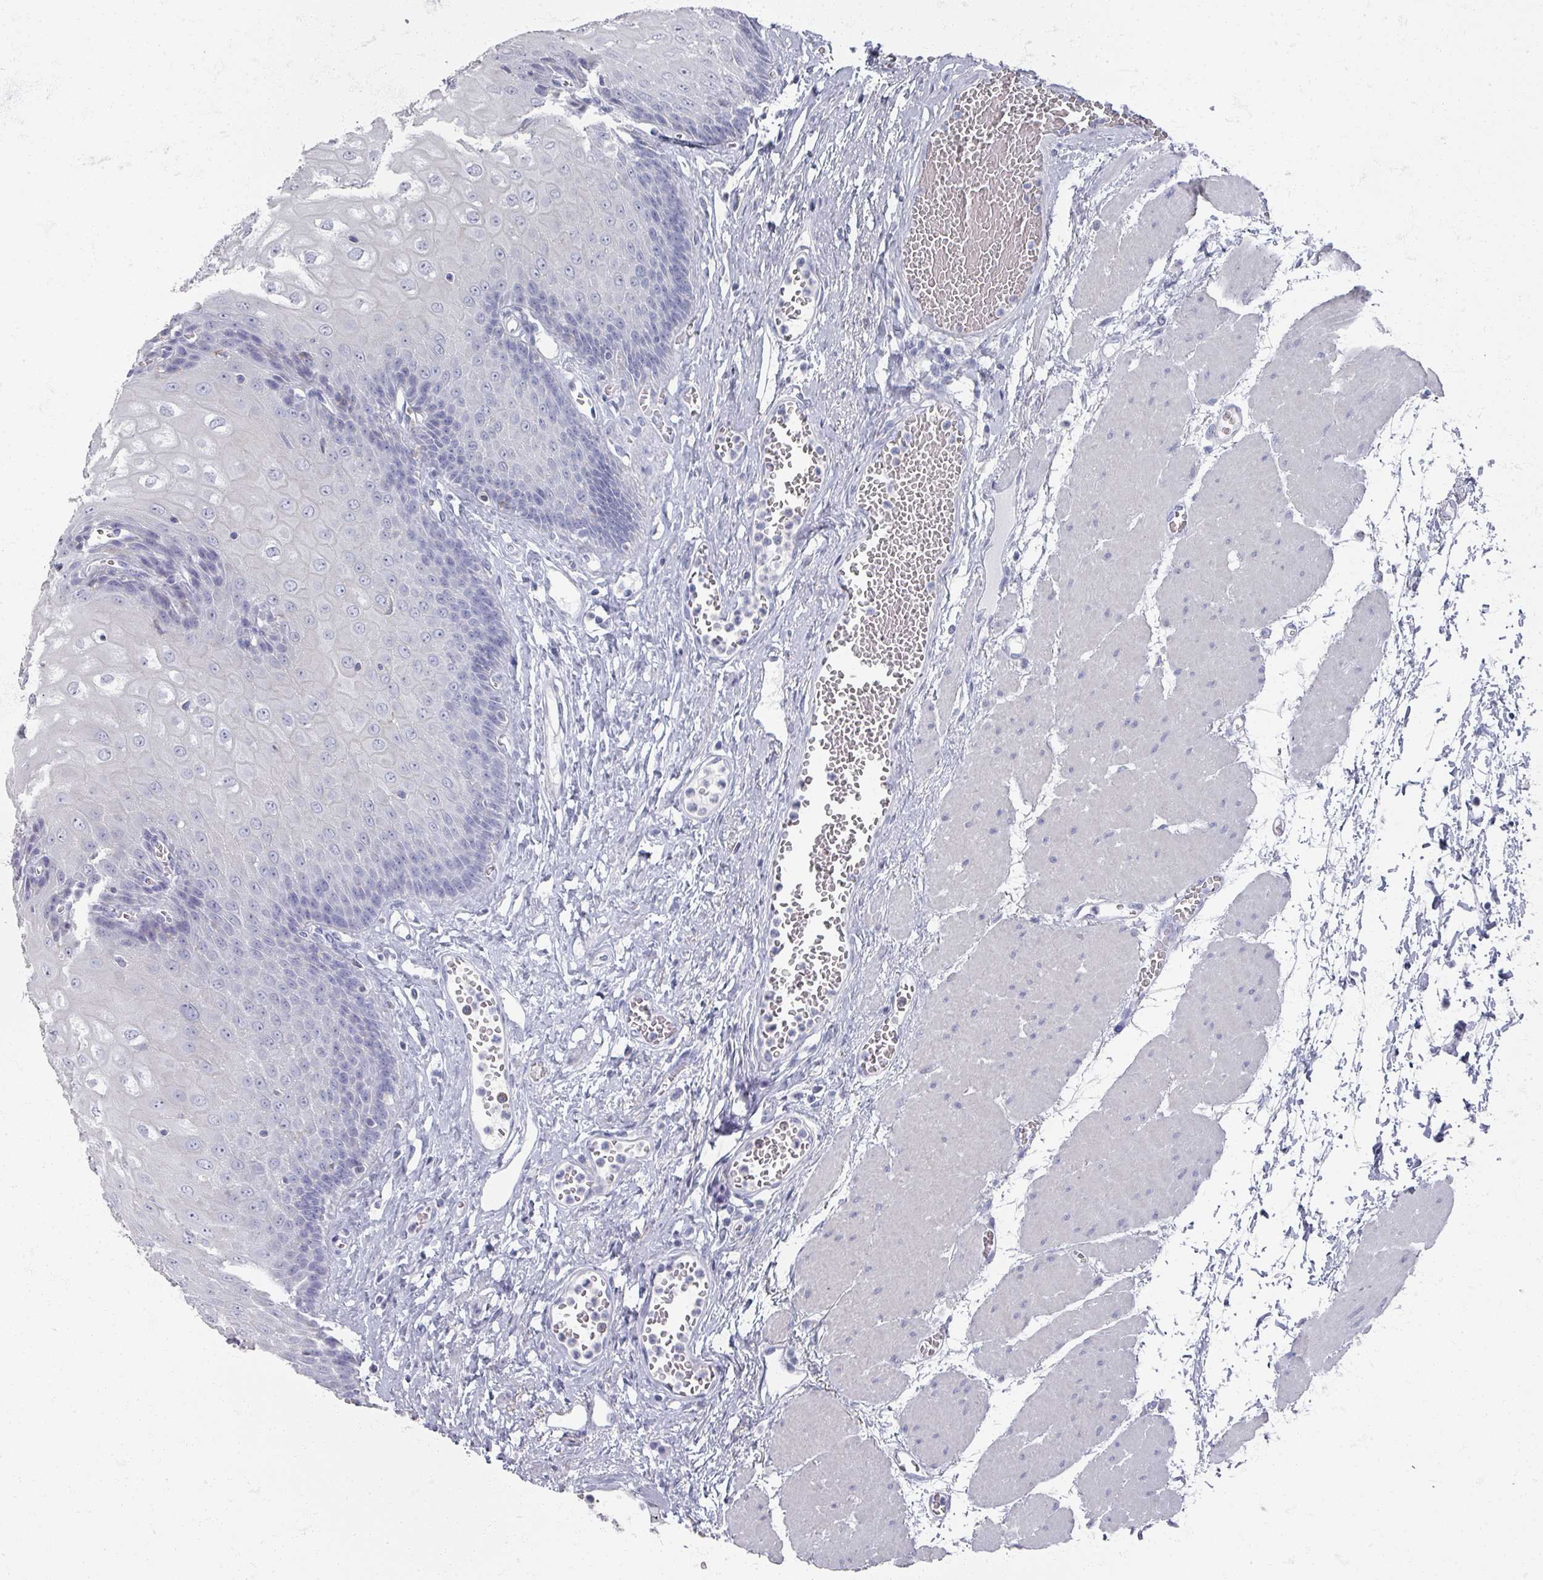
{"staining": {"intensity": "negative", "quantity": "none", "location": "none"}, "tissue": "esophagus", "cell_type": "Squamous epithelial cells", "image_type": "normal", "snomed": [{"axis": "morphology", "description": "Normal tissue, NOS"}, {"axis": "topography", "description": "Esophagus"}], "caption": "Immunohistochemical staining of benign esophagus shows no significant staining in squamous epithelial cells.", "gene": "OMG", "patient": {"sex": "male", "age": 60}}